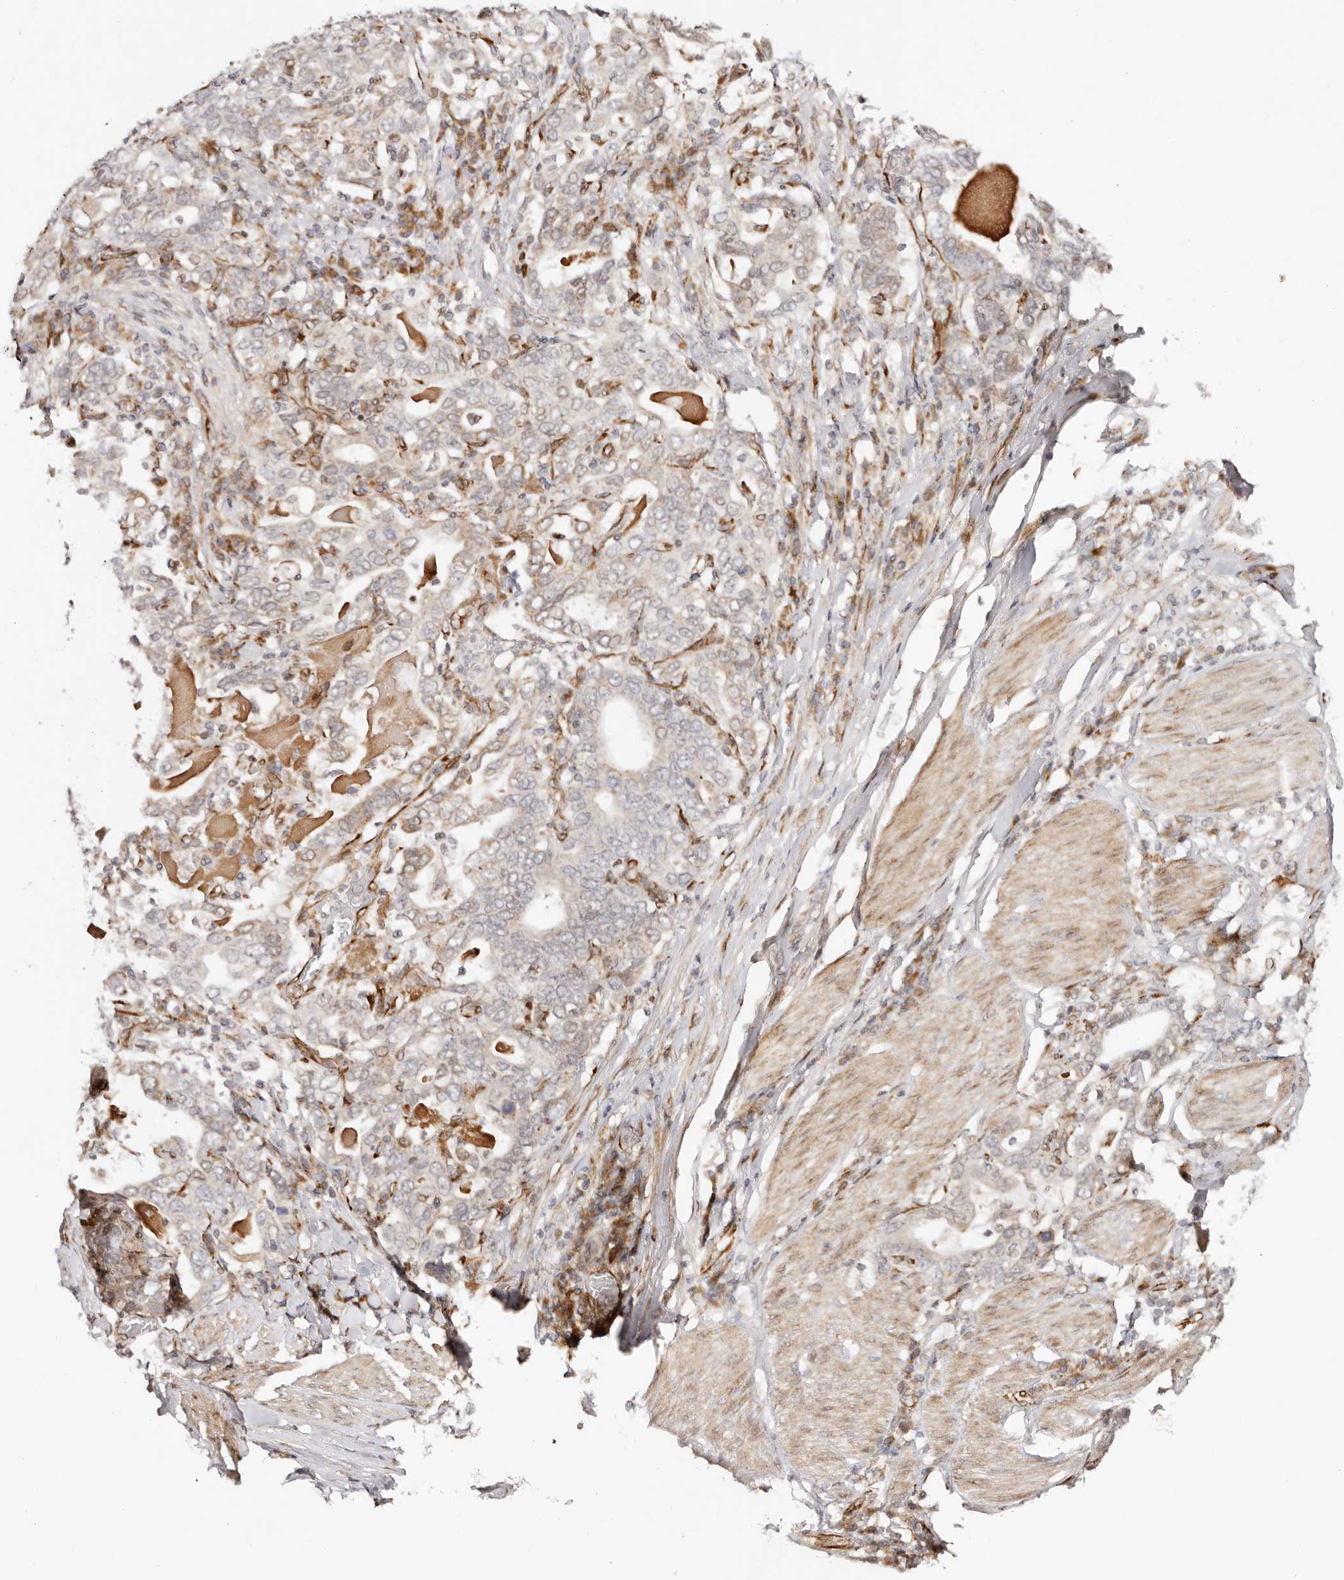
{"staining": {"intensity": "weak", "quantity": "<25%", "location": "cytoplasmic/membranous"}, "tissue": "stomach cancer", "cell_type": "Tumor cells", "image_type": "cancer", "snomed": [{"axis": "morphology", "description": "Adenocarcinoma, NOS"}, {"axis": "topography", "description": "Stomach, upper"}], "caption": "This is an IHC micrograph of human stomach cancer. There is no positivity in tumor cells.", "gene": "BCL2L15", "patient": {"sex": "male", "age": 62}}